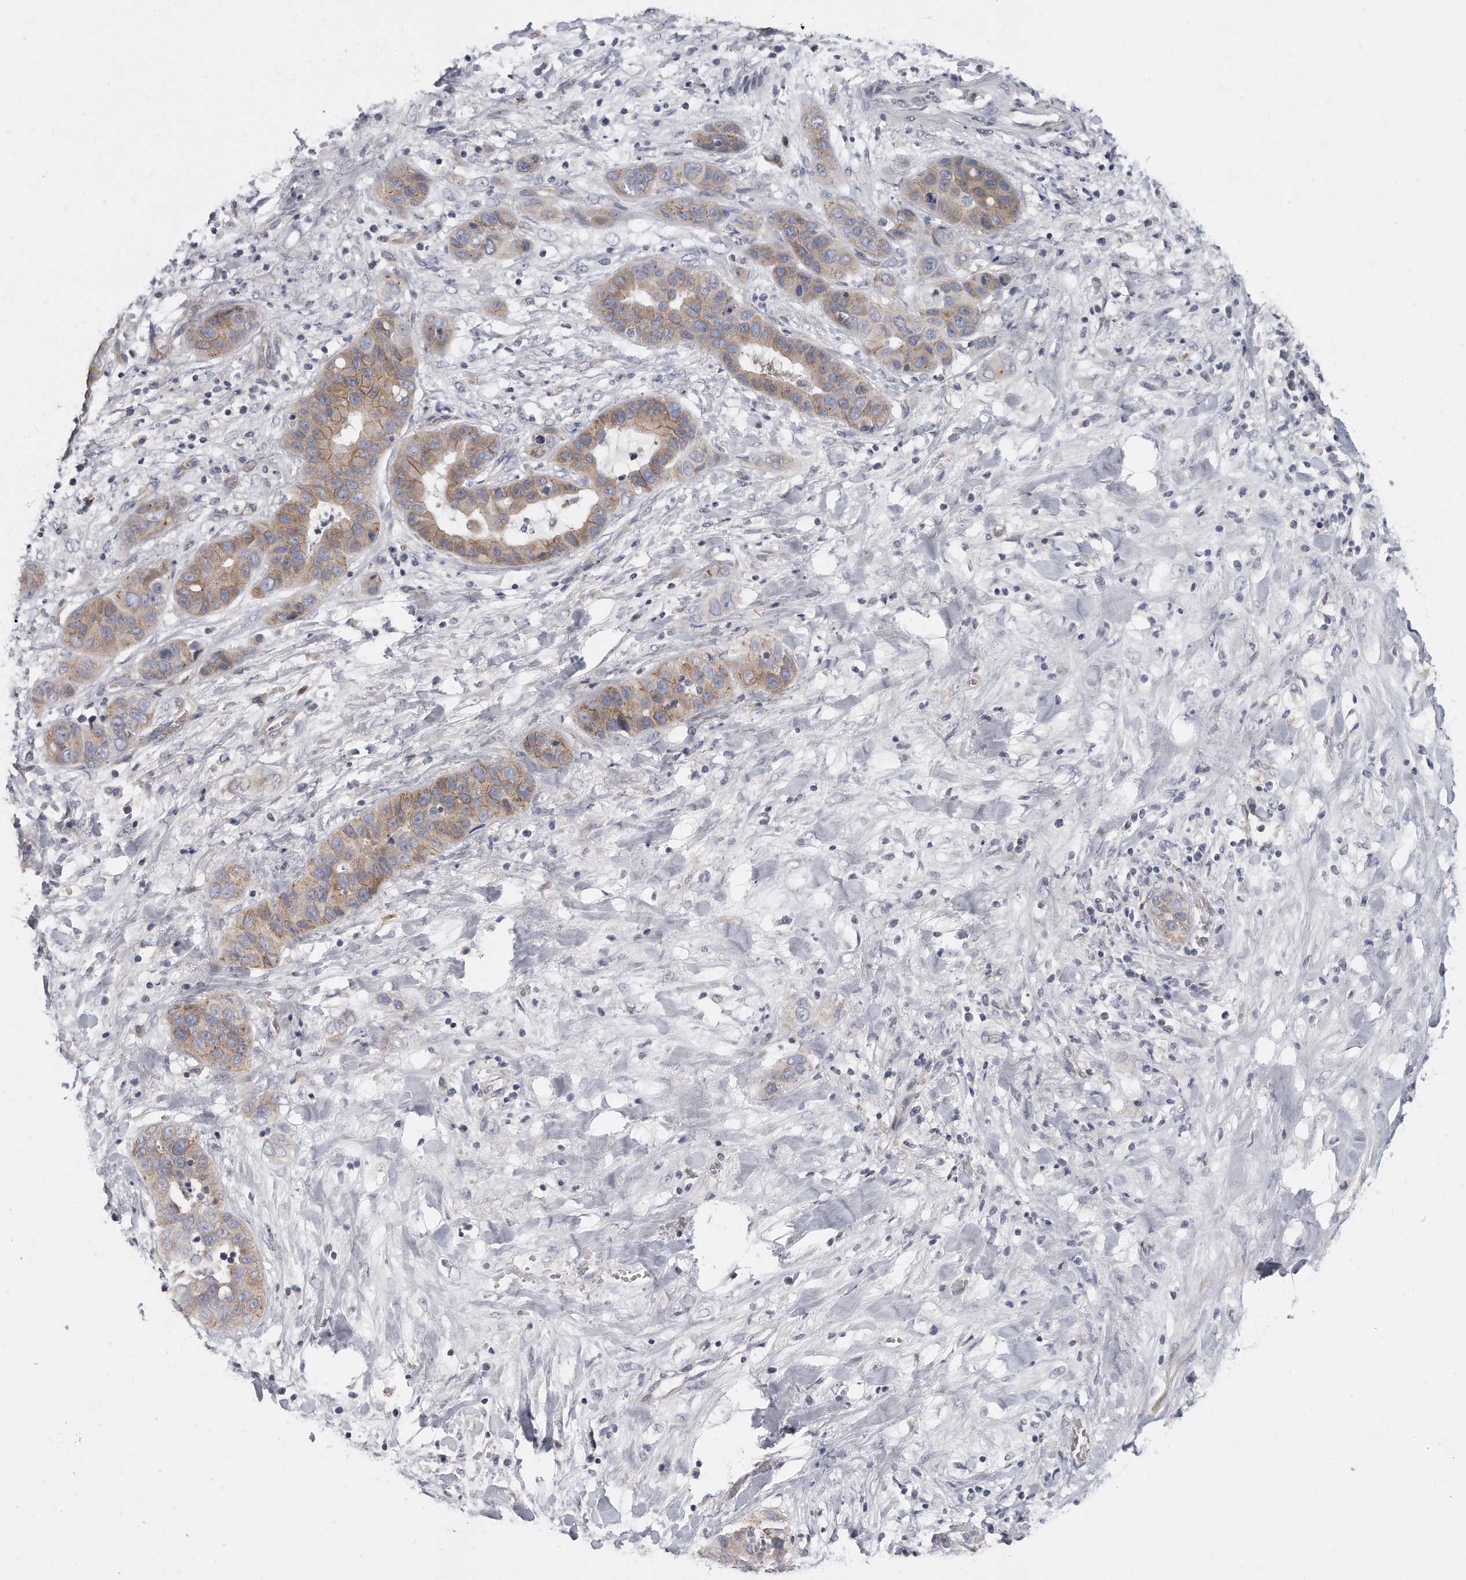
{"staining": {"intensity": "weak", "quantity": ">75%", "location": "cytoplasmic/membranous"}, "tissue": "liver cancer", "cell_type": "Tumor cells", "image_type": "cancer", "snomed": [{"axis": "morphology", "description": "Cholangiocarcinoma"}, {"axis": "topography", "description": "Liver"}], "caption": "Protein positivity by immunohistochemistry (IHC) reveals weak cytoplasmic/membranous positivity in approximately >75% of tumor cells in liver cancer (cholangiocarcinoma).", "gene": "PLEKHA6", "patient": {"sex": "female", "age": 52}}